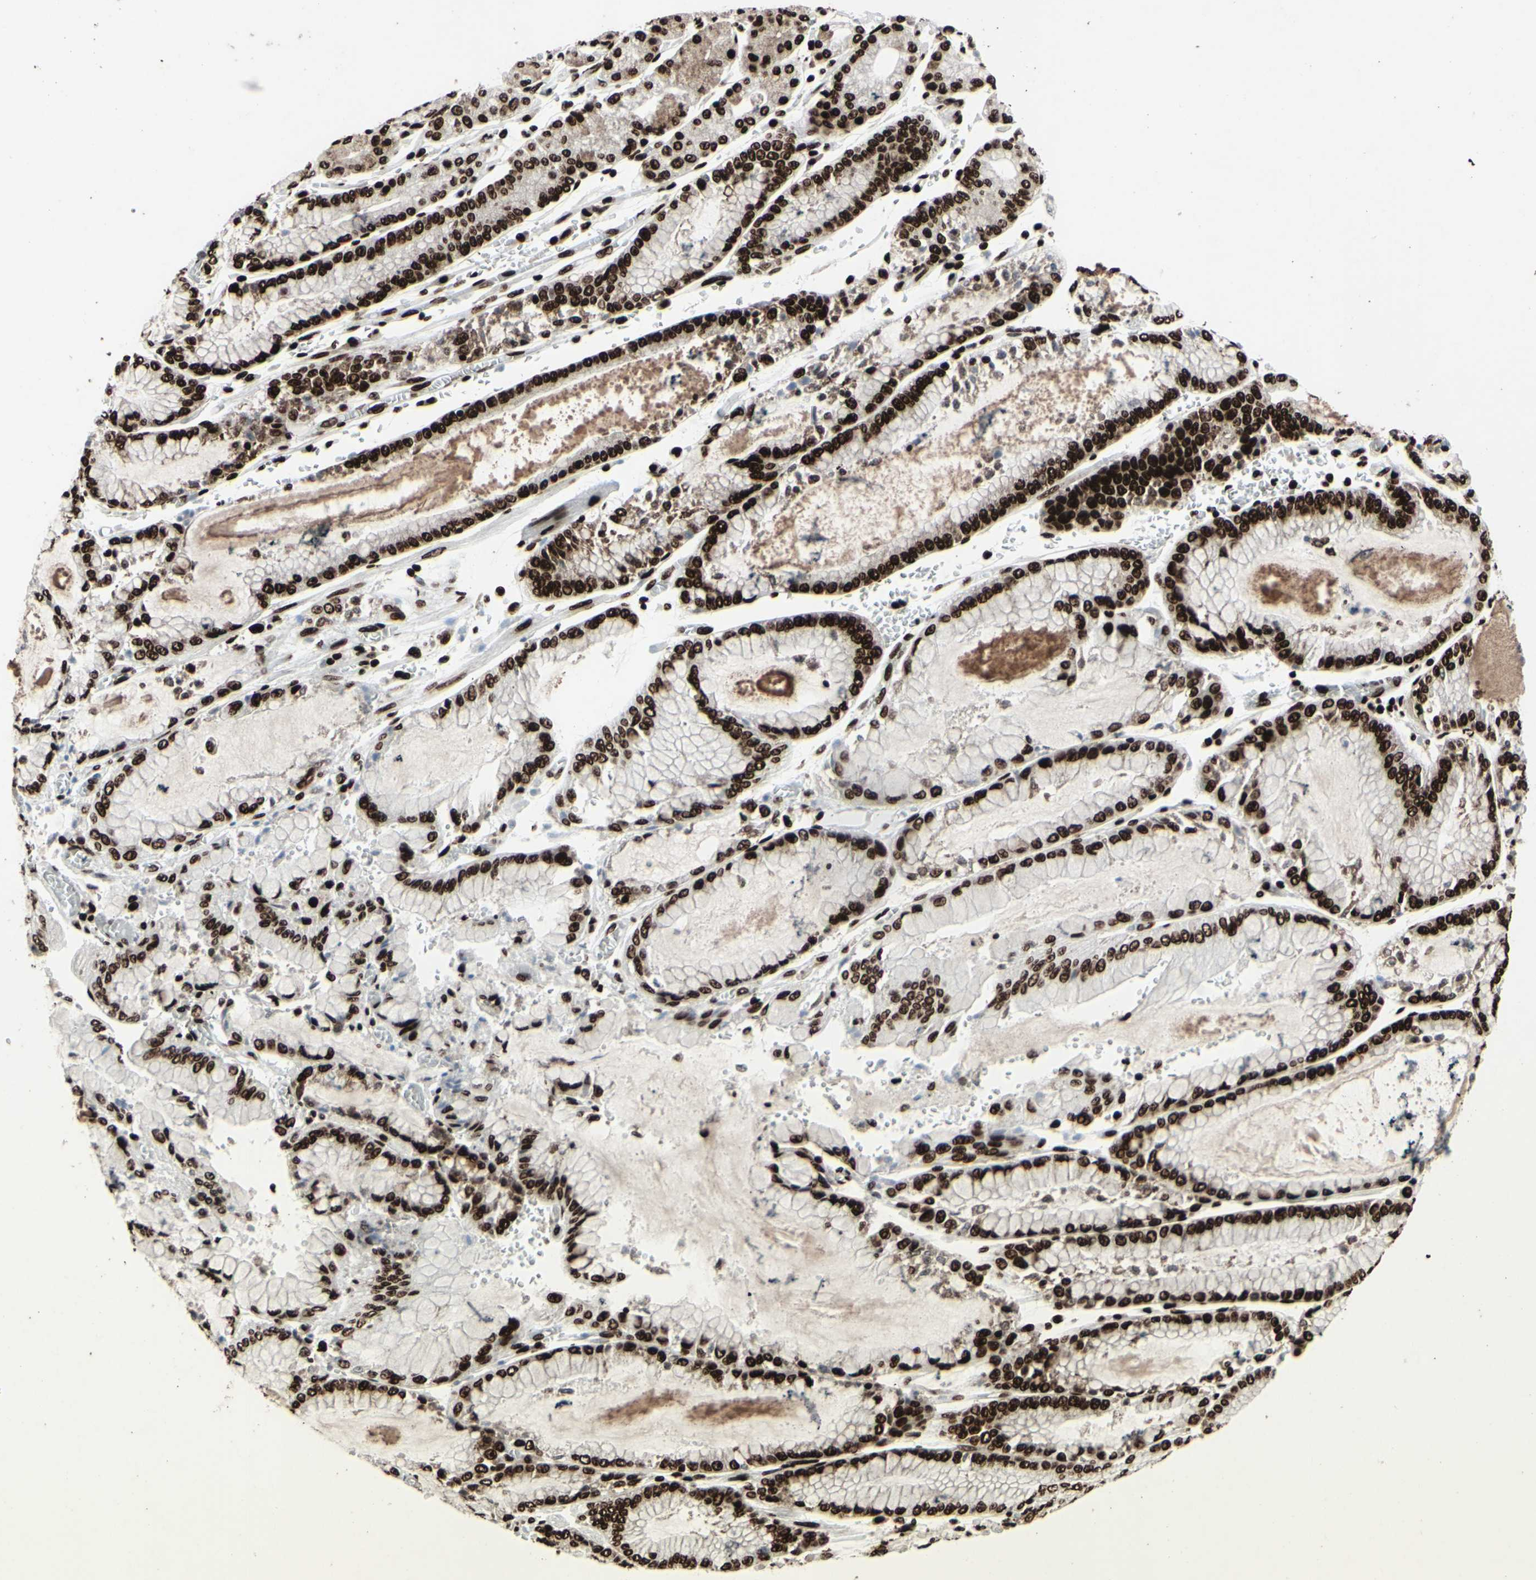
{"staining": {"intensity": "strong", "quantity": ">75%", "location": "nuclear"}, "tissue": "stomach cancer", "cell_type": "Tumor cells", "image_type": "cancer", "snomed": [{"axis": "morphology", "description": "Normal tissue, NOS"}, {"axis": "morphology", "description": "Adenocarcinoma, NOS"}, {"axis": "topography", "description": "Stomach, upper"}, {"axis": "topography", "description": "Stomach"}], "caption": "There is high levels of strong nuclear staining in tumor cells of stomach adenocarcinoma, as demonstrated by immunohistochemical staining (brown color).", "gene": "U2AF2", "patient": {"sex": "male", "age": 76}}